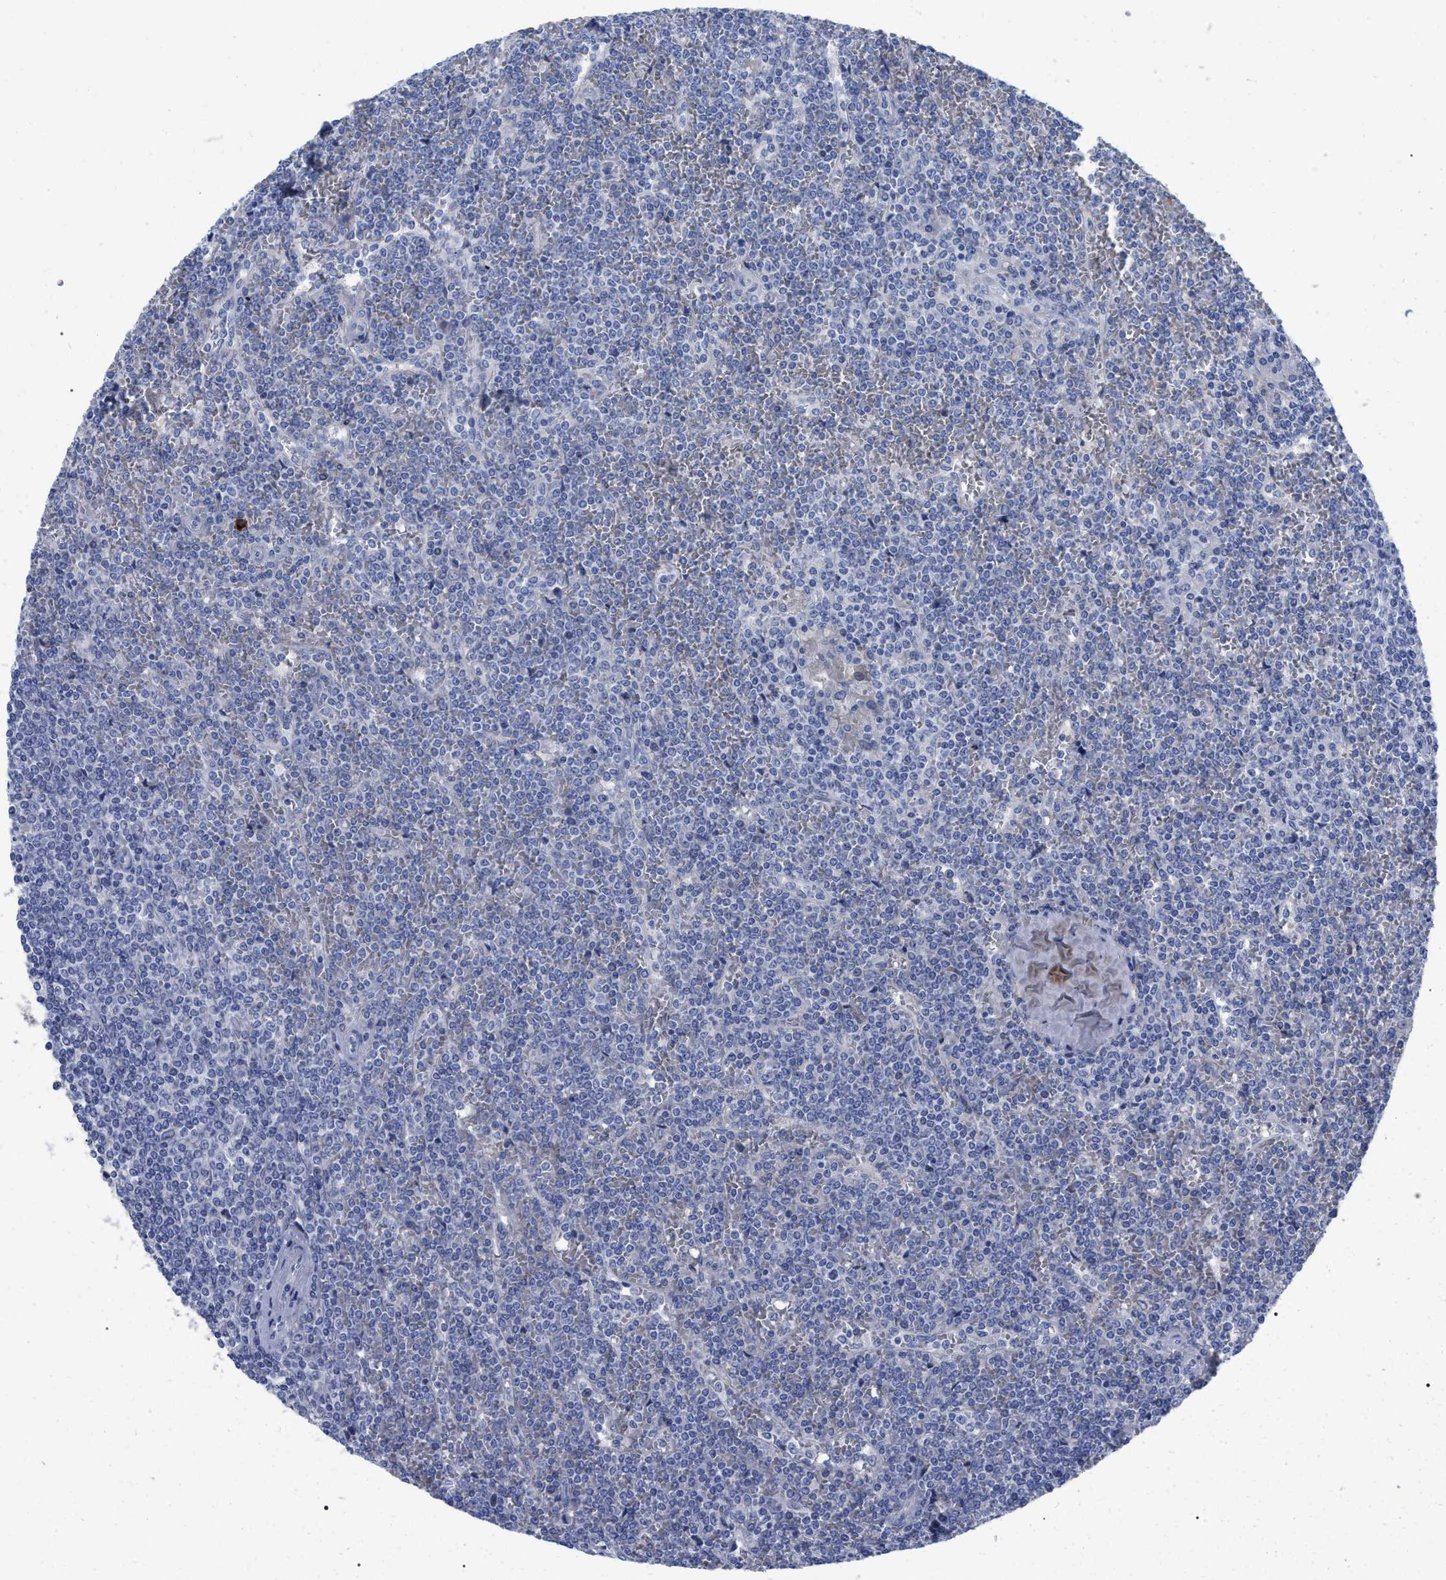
{"staining": {"intensity": "negative", "quantity": "none", "location": "none"}, "tissue": "lymphoma", "cell_type": "Tumor cells", "image_type": "cancer", "snomed": [{"axis": "morphology", "description": "Malignant lymphoma, non-Hodgkin's type, Low grade"}, {"axis": "topography", "description": "Spleen"}], "caption": "Photomicrograph shows no significant protein positivity in tumor cells of malignant lymphoma, non-Hodgkin's type (low-grade).", "gene": "IGHV5-51", "patient": {"sex": "female", "age": 19}}